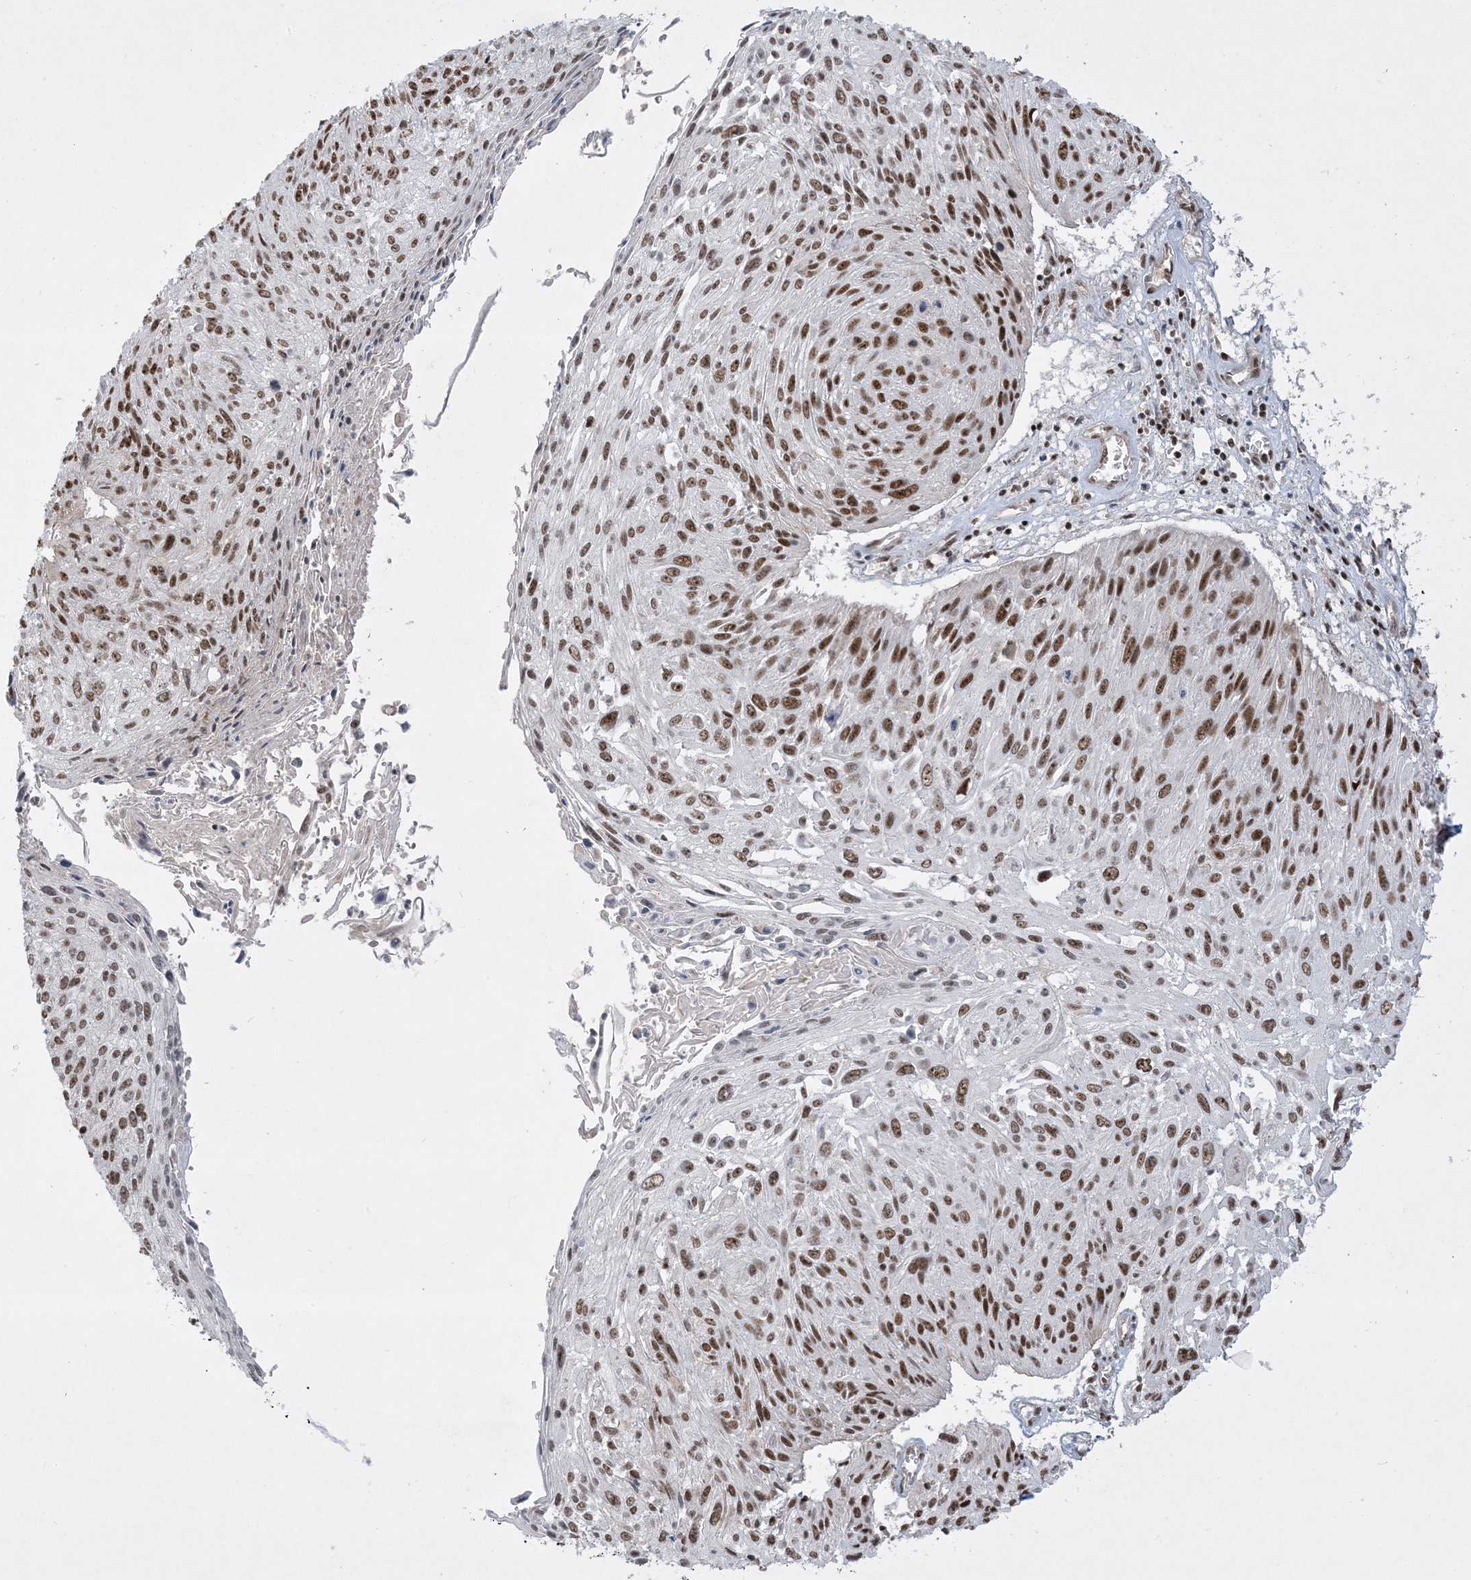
{"staining": {"intensity": "moderate", "quantity": ">75%", "location": "nuclear"}, "tissue": "cervical cancer", "cell_type": "Tumor cells", "image_type": "cancer", "snomed": [{"axis": "morphology", "description": "Squamous cell carcinoma, NOS"}, {"axis": "topography", "description": "Cervix"}], "caption": "Tumor cells show medium levels of moderate nuclear positivity in about >75% of cells in cervical squamous cell carcinoma.", "gene": "PPIL2", "patient": {"sex": "female", "age": 51}}